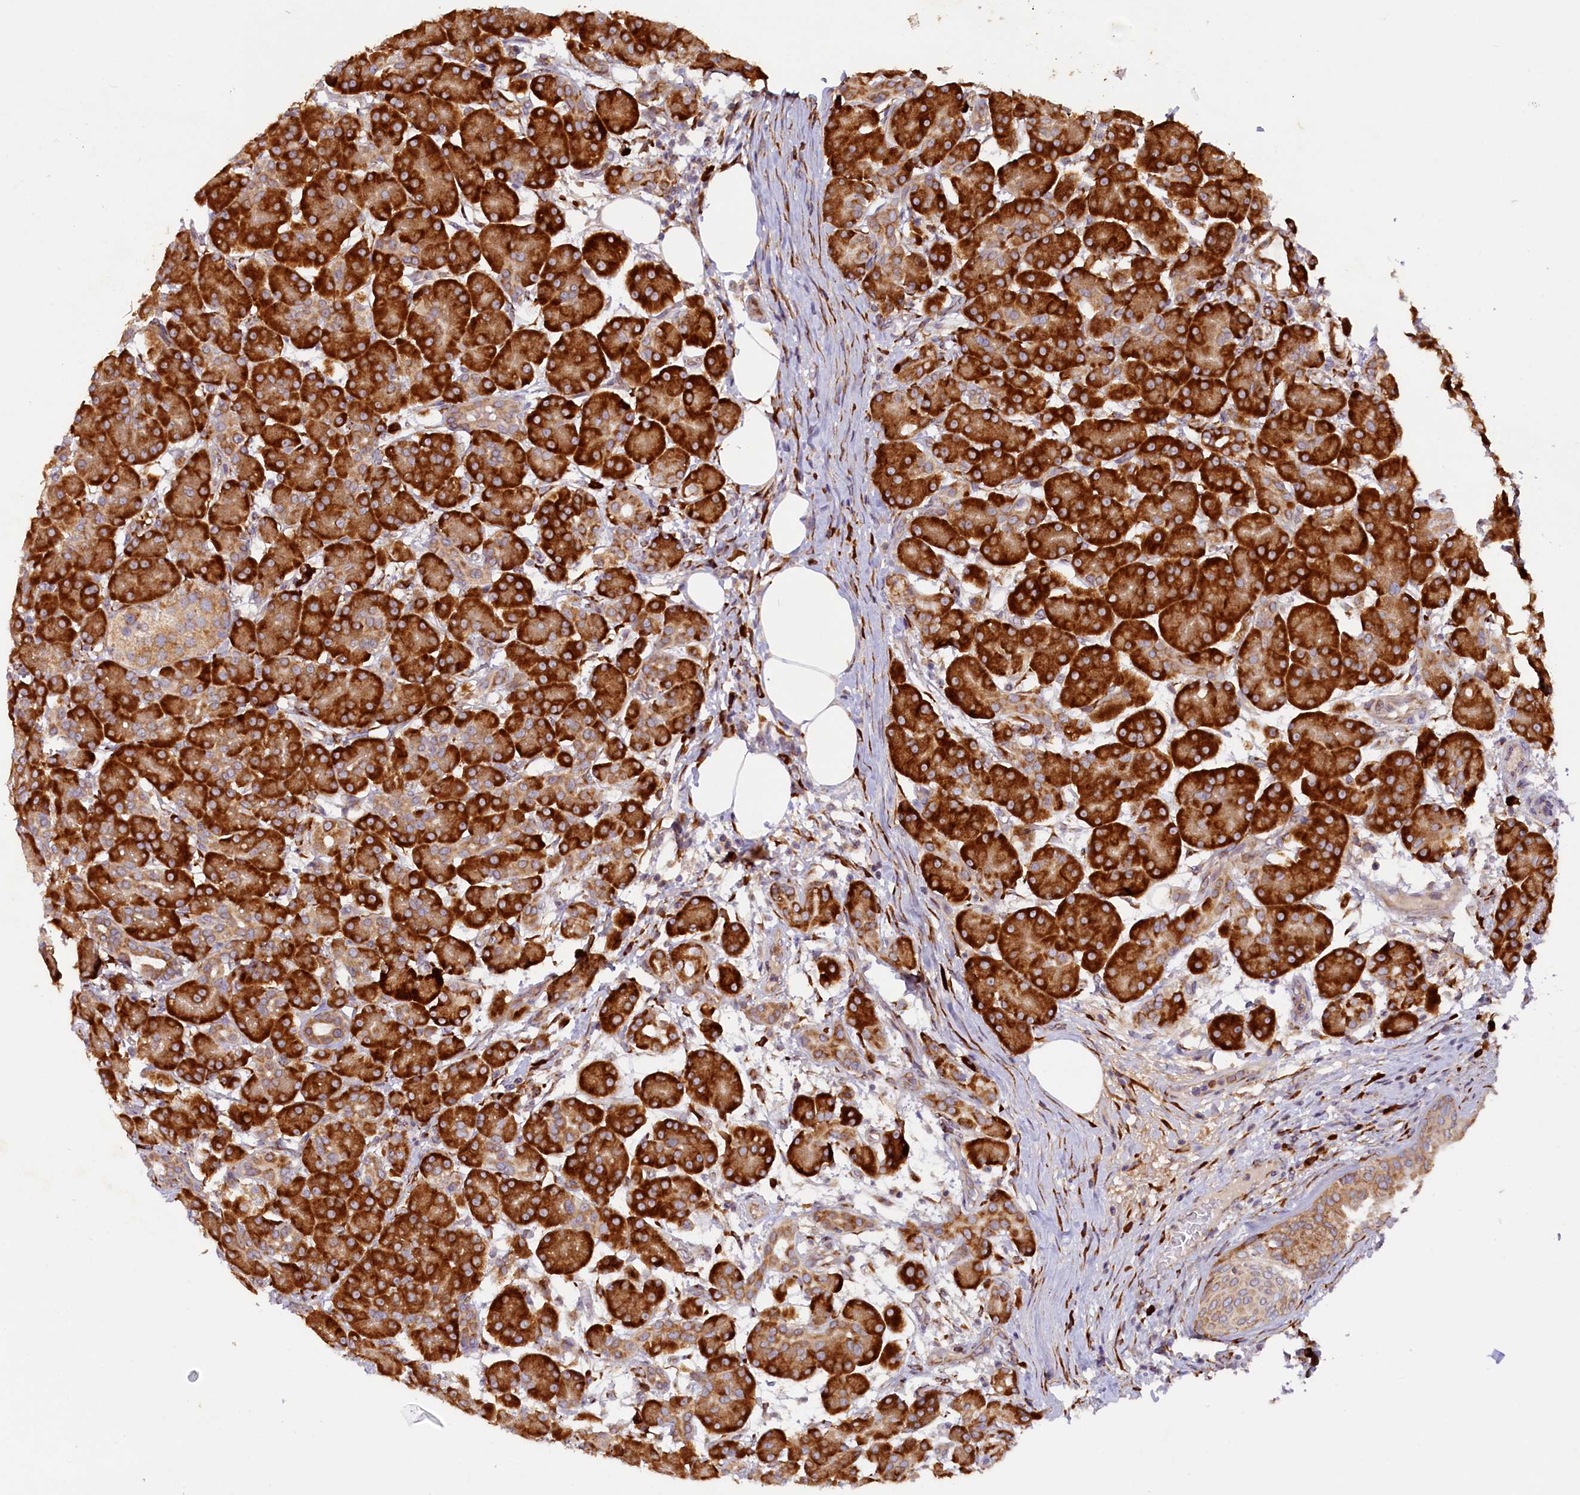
{"staining": {"intensity": "strong", "quantity": ">75%", "location": "cytoplasmic/membranous"}, "tissue": "pancreas", "cell_type": "Exocrine glandular cells", "image_type": "normal", "snomed": [{"axis": "morphology", "description": "Normal tissue, NOS"}, {"axis": "topography", "description": "Pancreas"}], "caption": "Immunohistochemistry (IHC) staining of normal pancreas, which demonstrates high levels of strong cytoplasmic/membranous staining in approximately >75% of exocrine glandular cells indicating strong cytoplasmic/membranous protein expression. The staining was performed using DAB (3,3'-diaminobenzidine) (brown) for protein detection and nuclei were counterstained in hematoxylin (blue).", "gene": "SSC5D", "patient": {"sex": "male", "age": 63}}